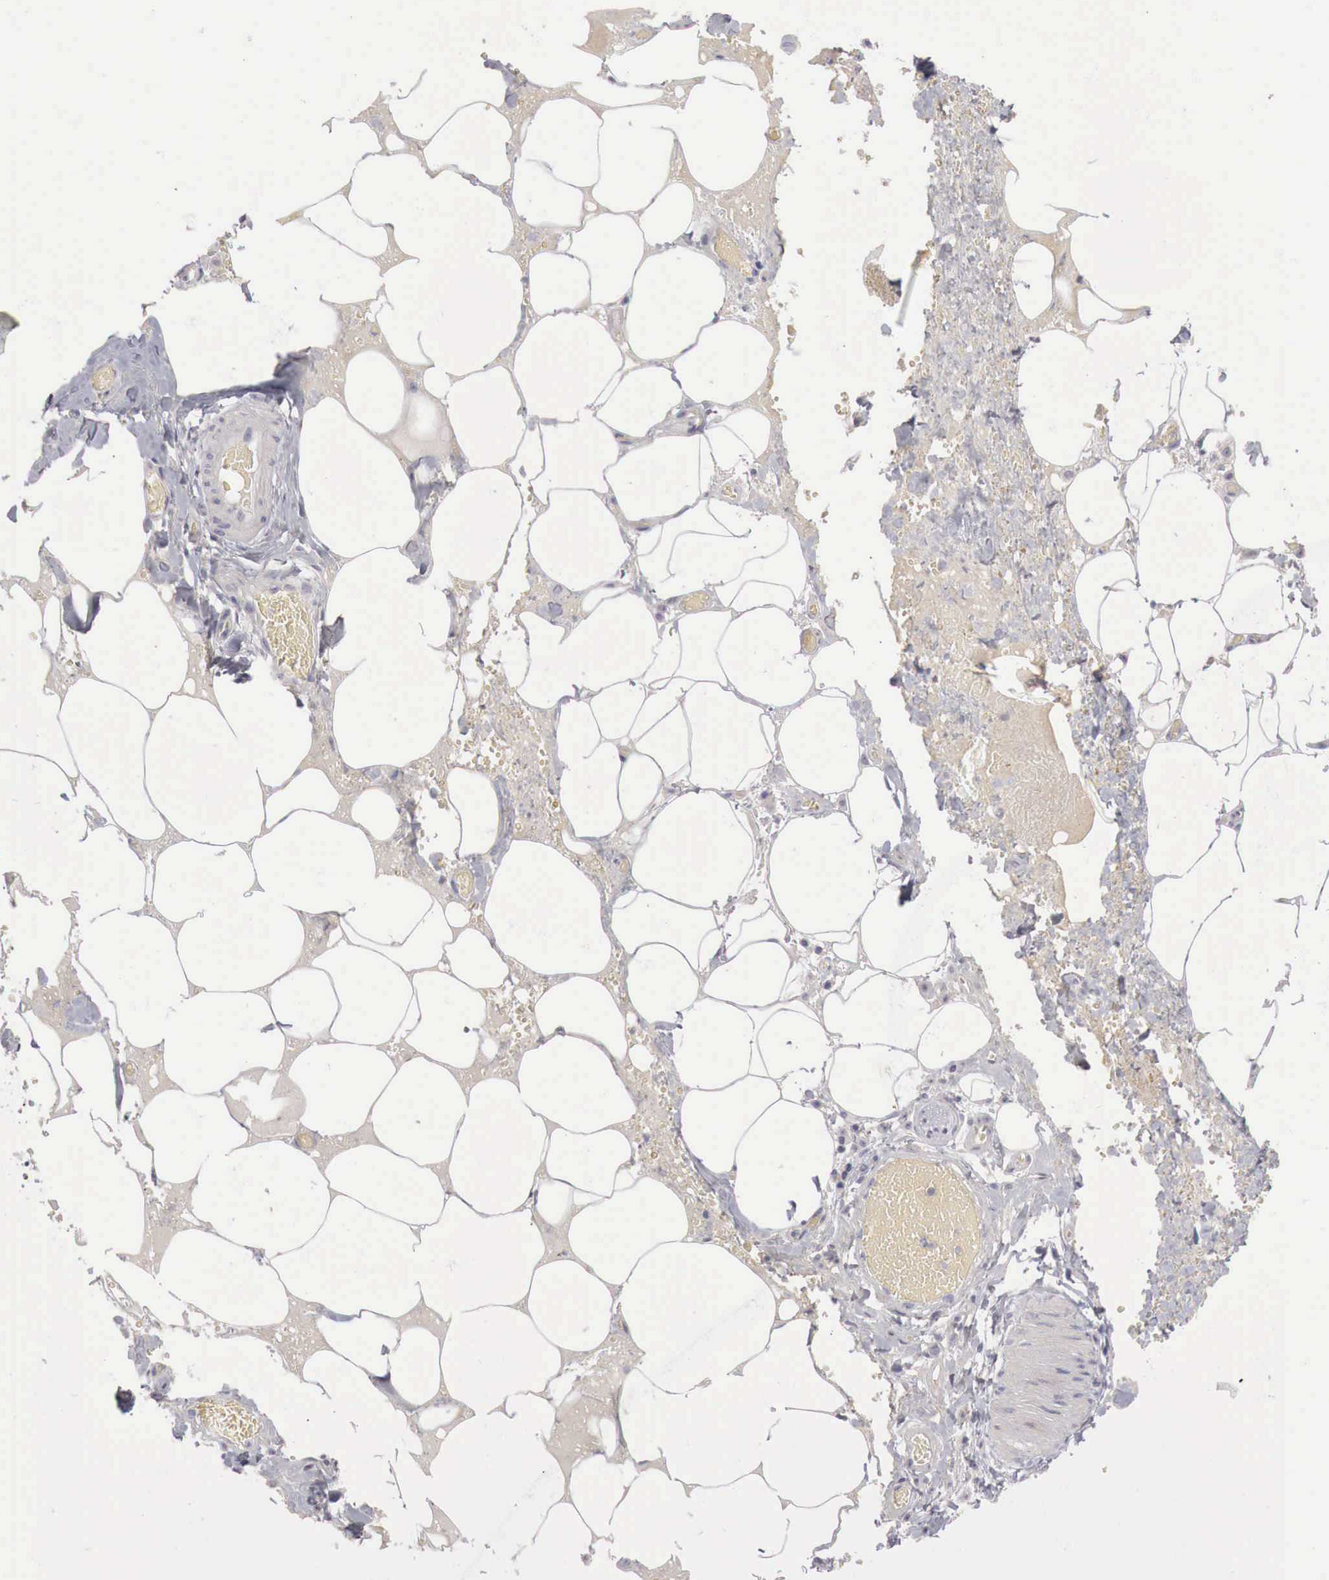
{"staining": {"intensity": "weak", "quantity": "25%-75%", "location": "cytoplasmic/membranous"}, "tissue": "smooth muscle", "cell_type": "Smooth muscle cells", "image_type": "normal", "snomed": [{"axis": "morphology", "description": "Normal tissue, NOS"}, {"axis": "topography", "description": "Uterus"}], "caption": "Immunohistochemistry (IHC) photomicrograph of normal smooth muscle: smooth muscle stained using immunohistochemistry (IHC) shows low levels of weak protein expression localized specifically in the cytoplasmic/membranous of smooth muscle cells, appearing as a cytoplasmic/membranous brown color.", "gene": "GATA1", "patient": {"sex": "female", "age": 56}}